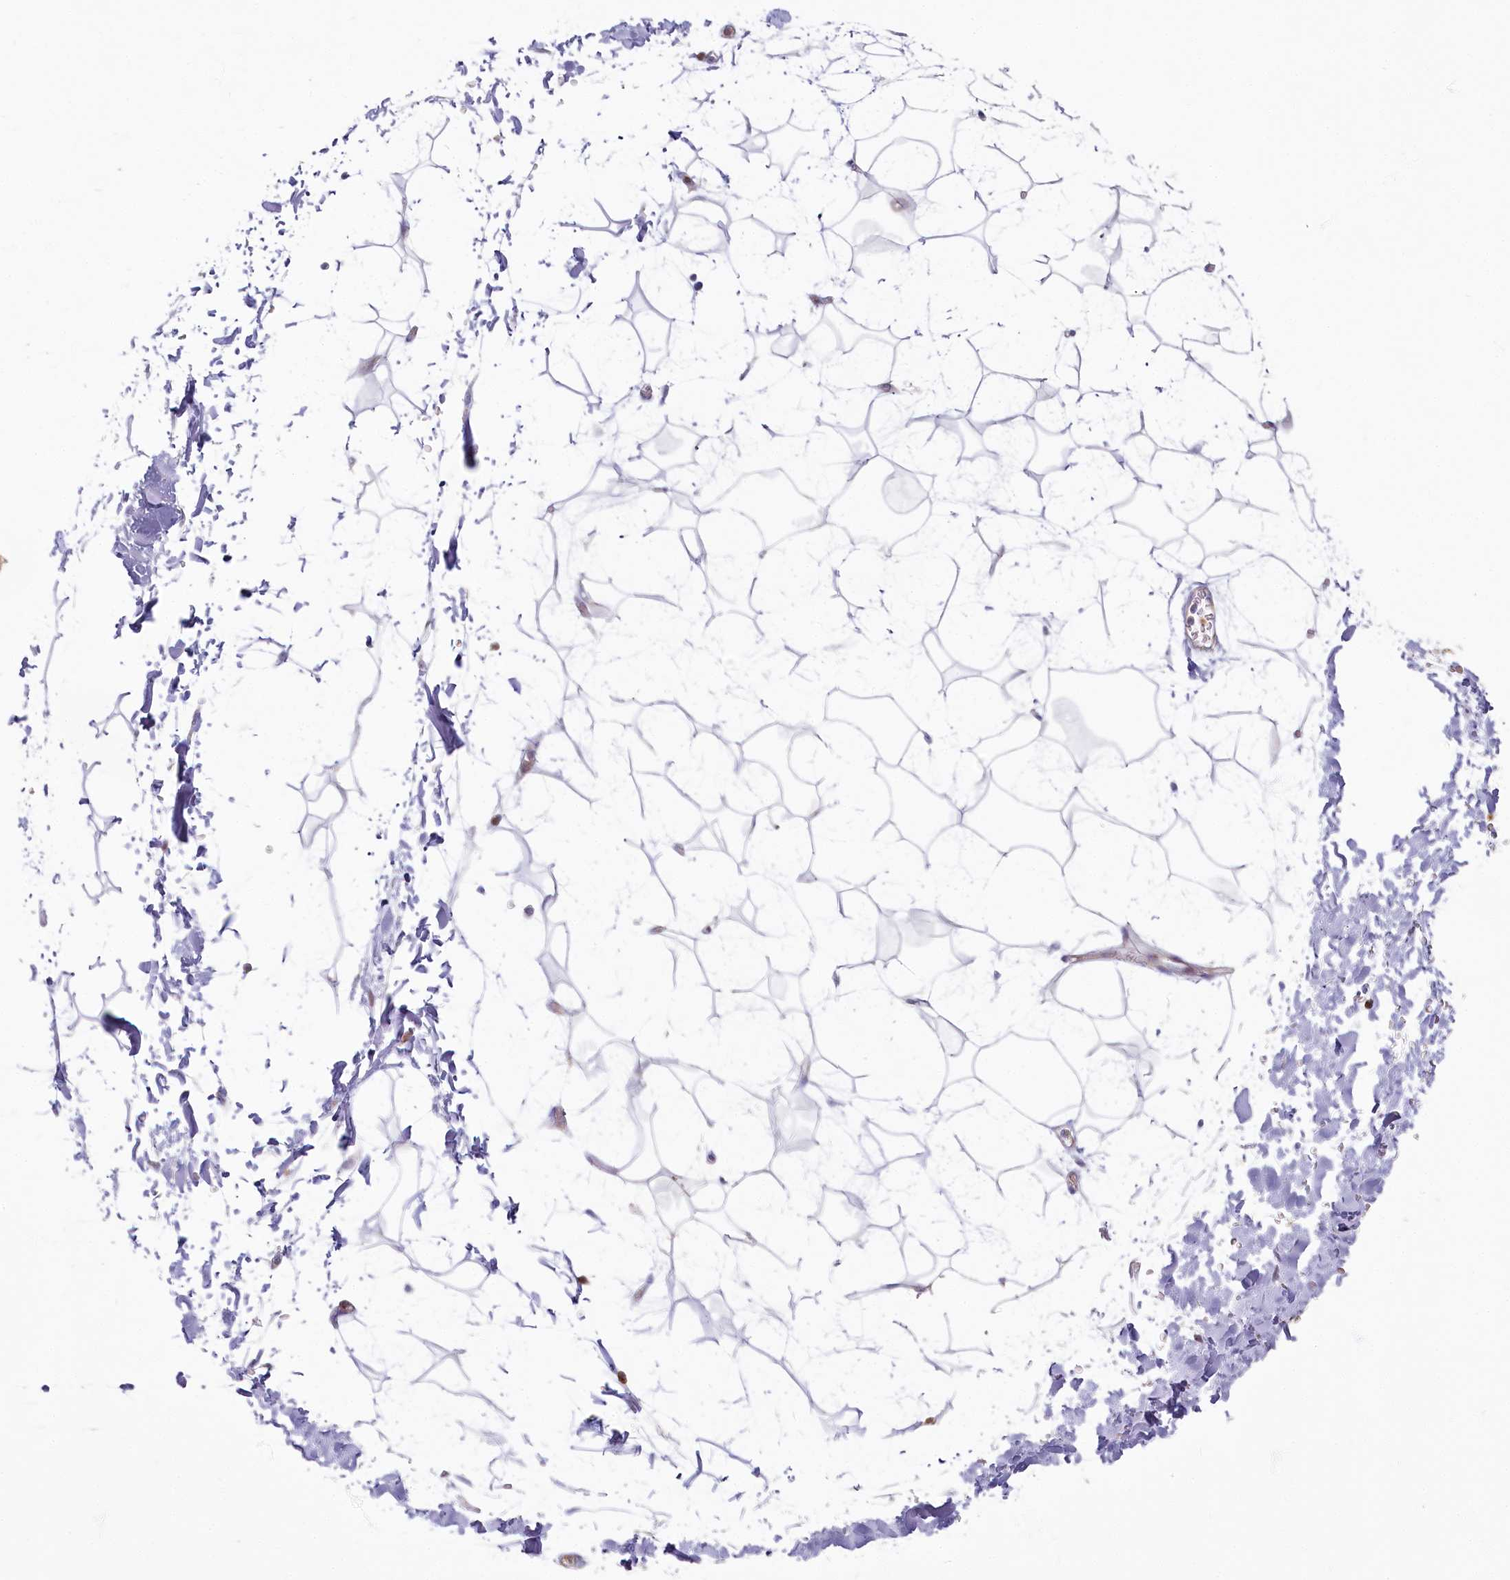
{"staining": {"intensity": "negative", "quantity": "none", "location": "none"}, "tissue": "adipose tissue", "cell_type": "Adipocytes", "image_type": "normal", "snomed": [{"axis": "morphology", "description": "Normal tissue, NOS"}, {"axis": "topography", "description": "Soft tissue"}], "caption": "An immunohistochemistry histopathology image of benign adipose tissue is shown. There is no staining in adipocytes of adipose tissue.", "gene": "ABHD8", "patient": {"sex": "male", "age": 72}}